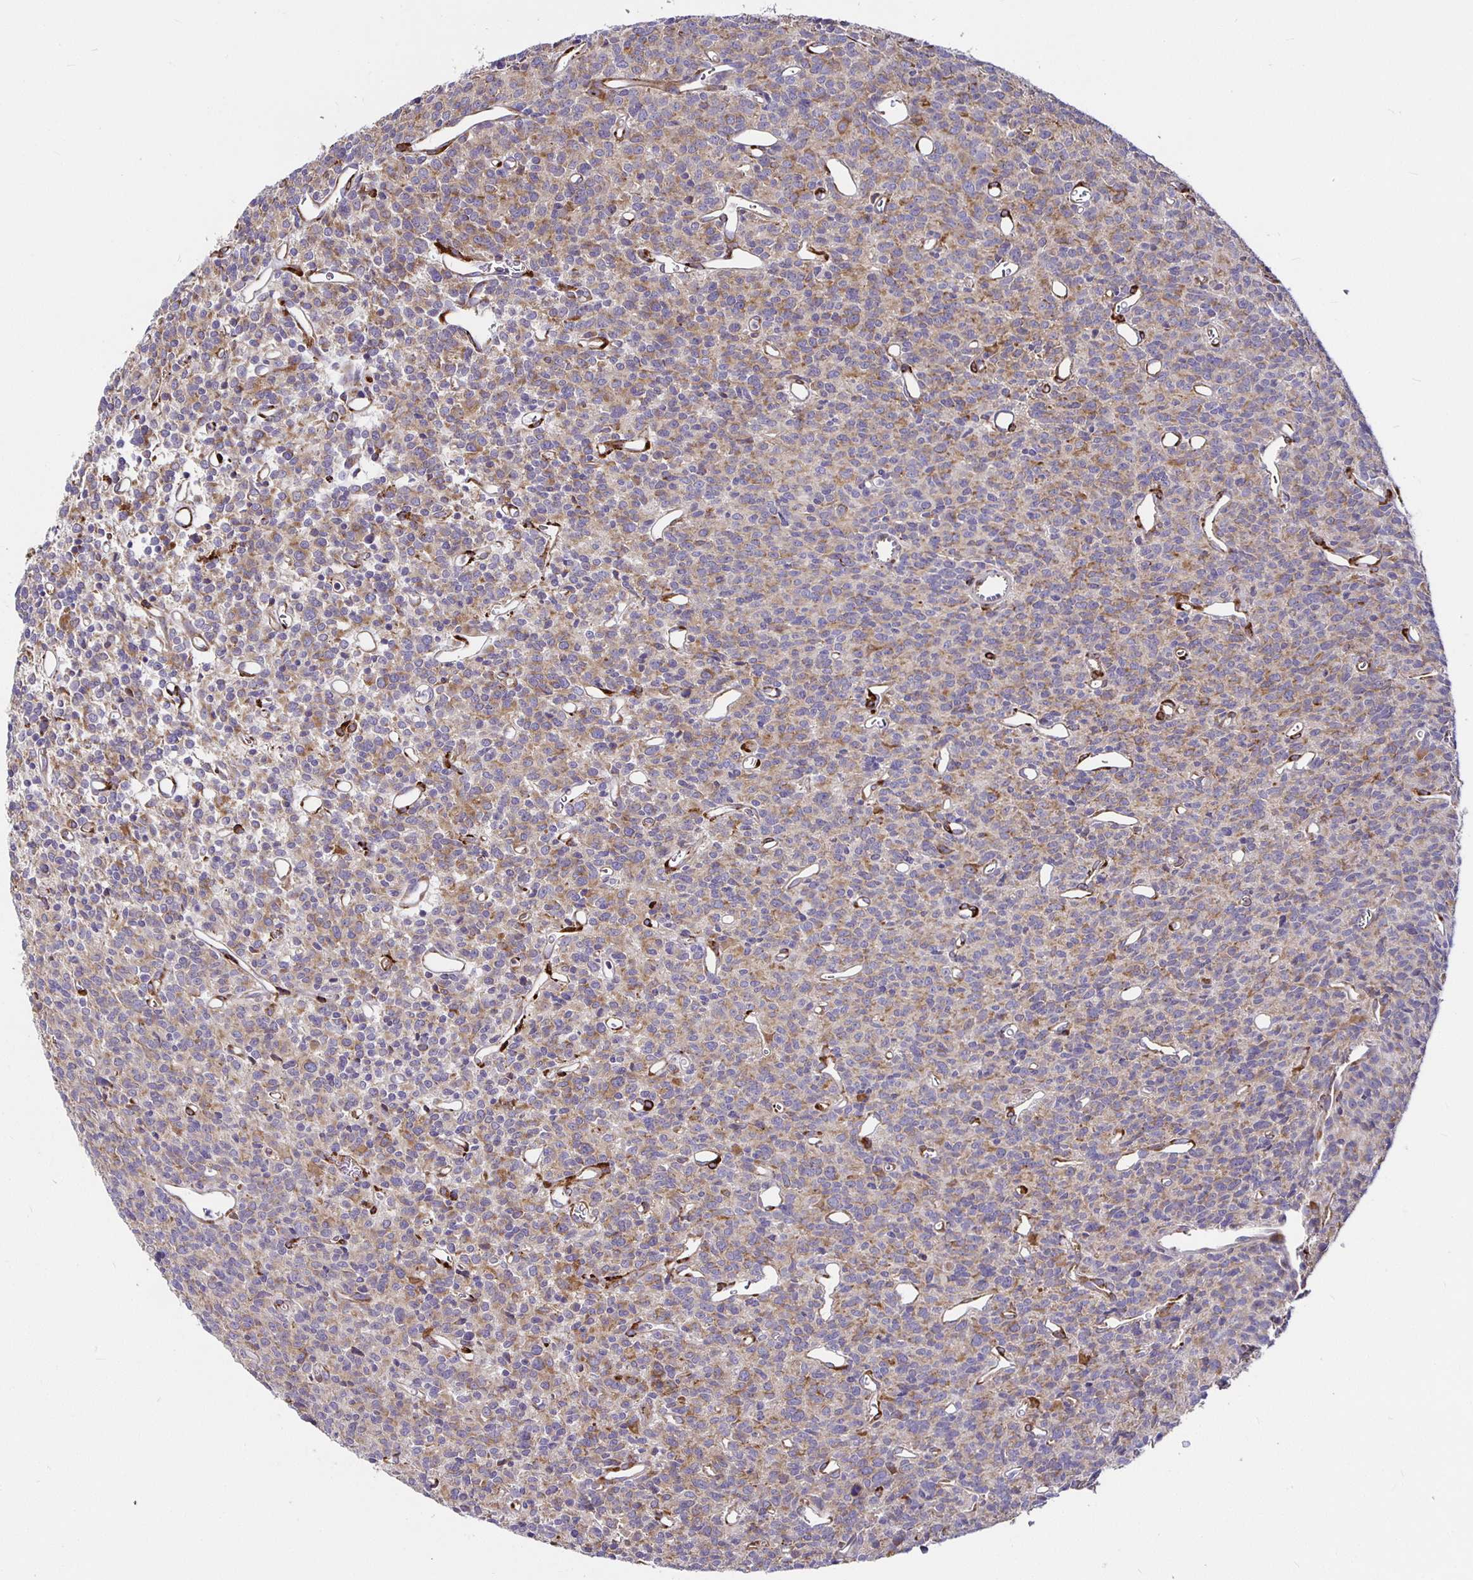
{"staining": {"intensity": "weak", "quantity": "25%-75%", "location": "cytoplasmic/membranous"}, "tissue": "glioma", "cell_type": "Tumor cells", "image_type": "cancer", "snomed": [{"axis": "morphology", "description": "Glioma, malignant, High grade"}, {"axis": "topography", "description": "Brain"}], "caption": "Protein expression by IHC exhibits weak cytoplasmic/membranous expression in approximately 25%-75% of tumor cells in glioma.", "gene": "P4HA2", "patient": {"sex": "male", "age": 76}}